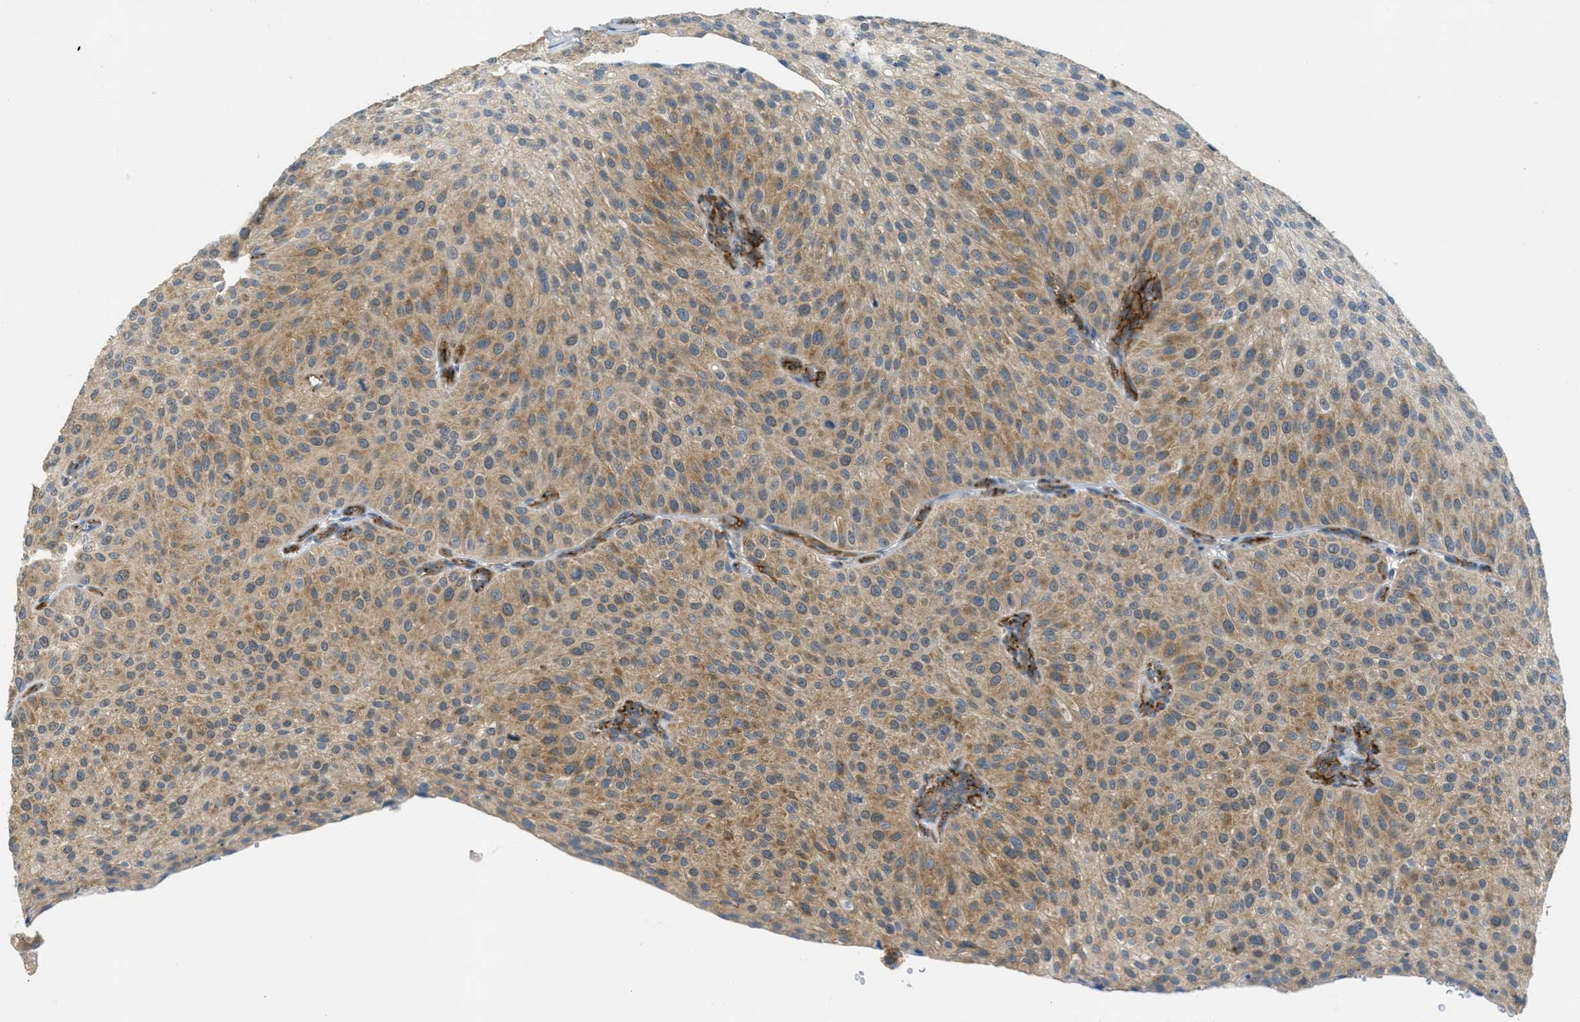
{"staining": {"intensity": "moderate", "quantity": ">75%", "location": "cytoplasmic/membranous"}, "tissue": "urothelial cancer", "cell_type": "Tumor cells", "image_type": "cancer", "snomed": [{"axis": "morphology", "description": "Urothelial carcinoma, Low grade"}, {"axis": "topography", "description": "Smooth muscle"}, {"axis": "topography", "description": "Urinary bladder"}], "caption": "About >75% of tumor cells in low-grade urothelial carcinoma reveal moderate cytoplasmic/membranous protein staining as visualized by brown immunohistochemical staining.", "gene": "JCAD", "patient": {"sex": "male", "age": 60}}